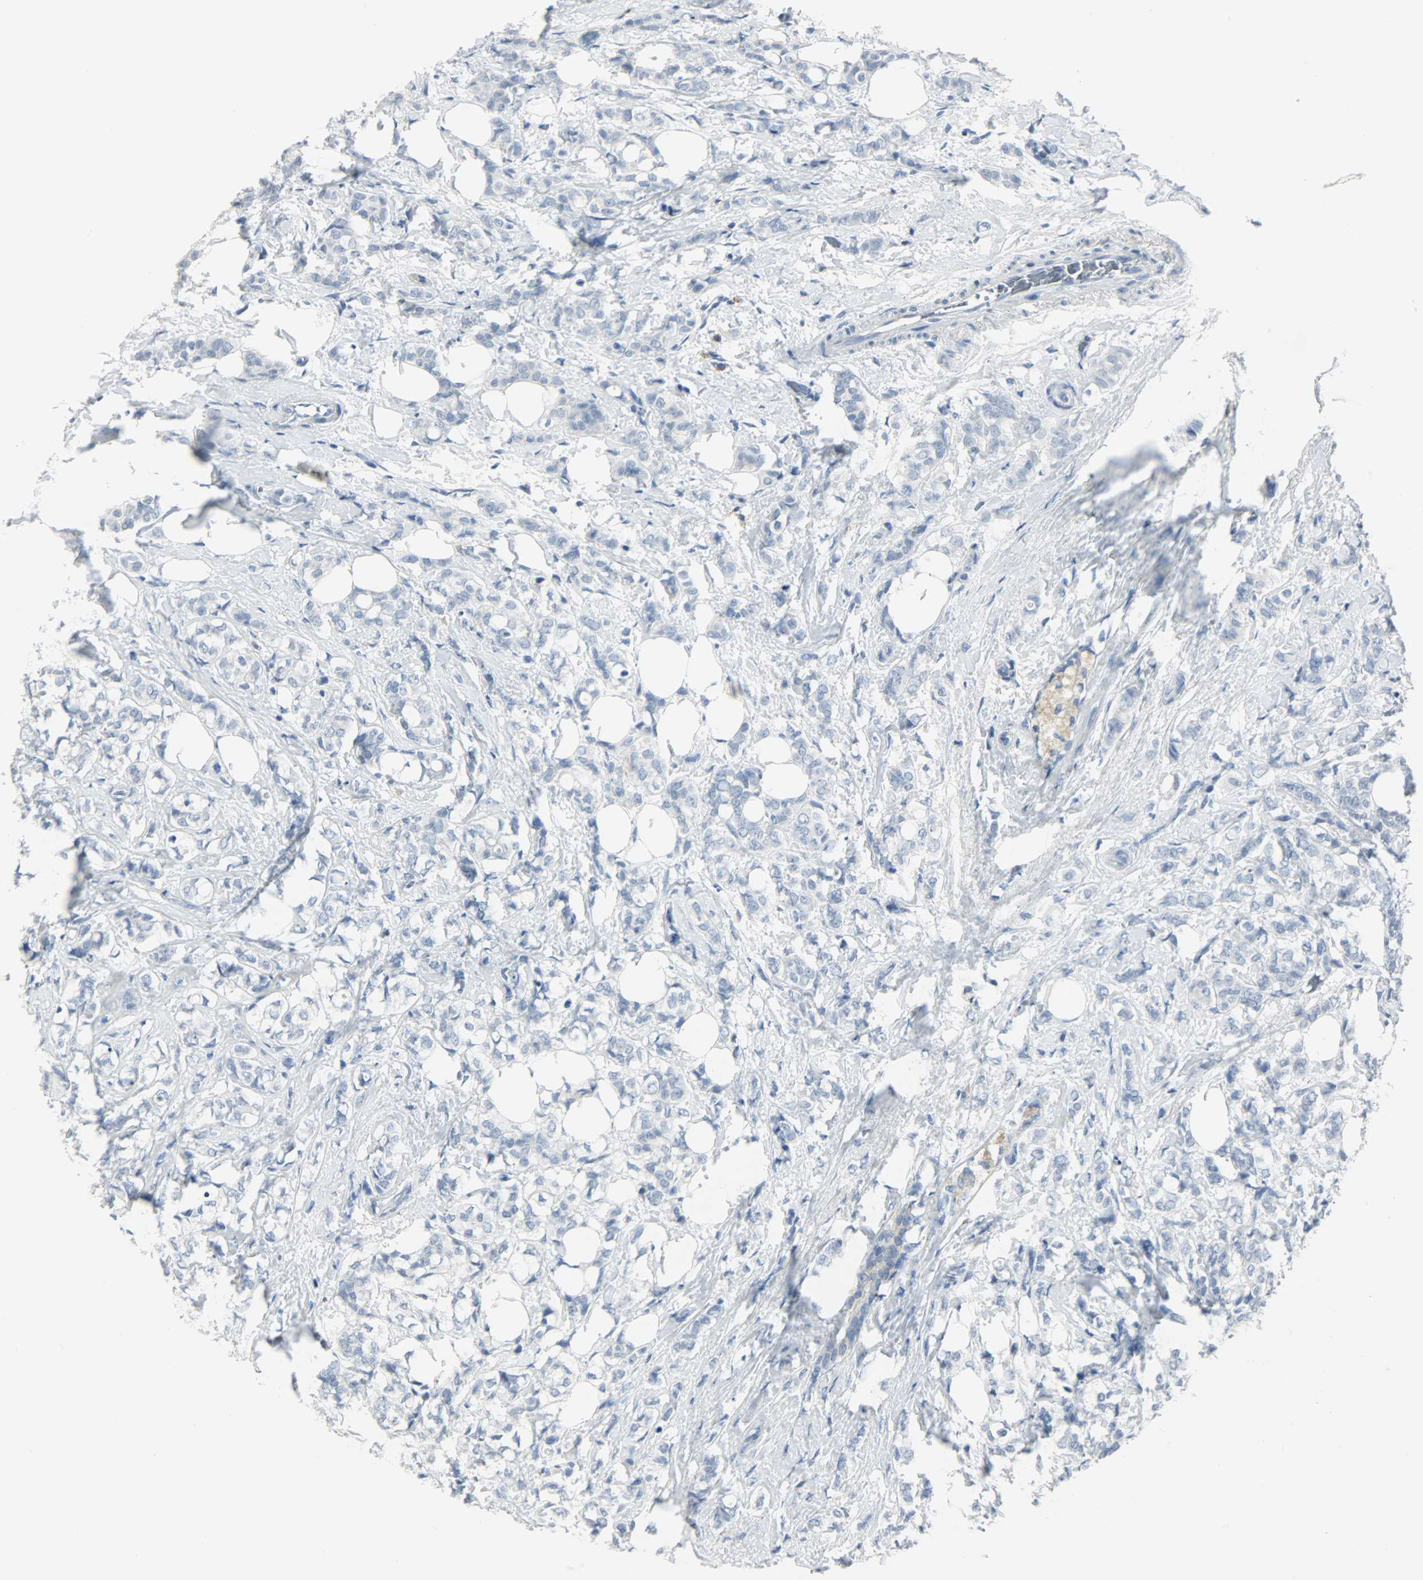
{"staining": {"intensity": "negative", "quantity": "none", "location": "none"}, "tissue": "breast cancer", "cell_type": "Tumor cells", "image_type": "cancer", "snomed": [{"axis": "morphology", "description": "Lobular carcinoma"}, {"axis": "topography", "description": "Breast"}], "caption": "A photomicrograph of human breast cancer (lobular carcinoma) is negative for staining in tumor cells.", "gene": "KIT", "patient": {"sex": "female", "age": 60}}